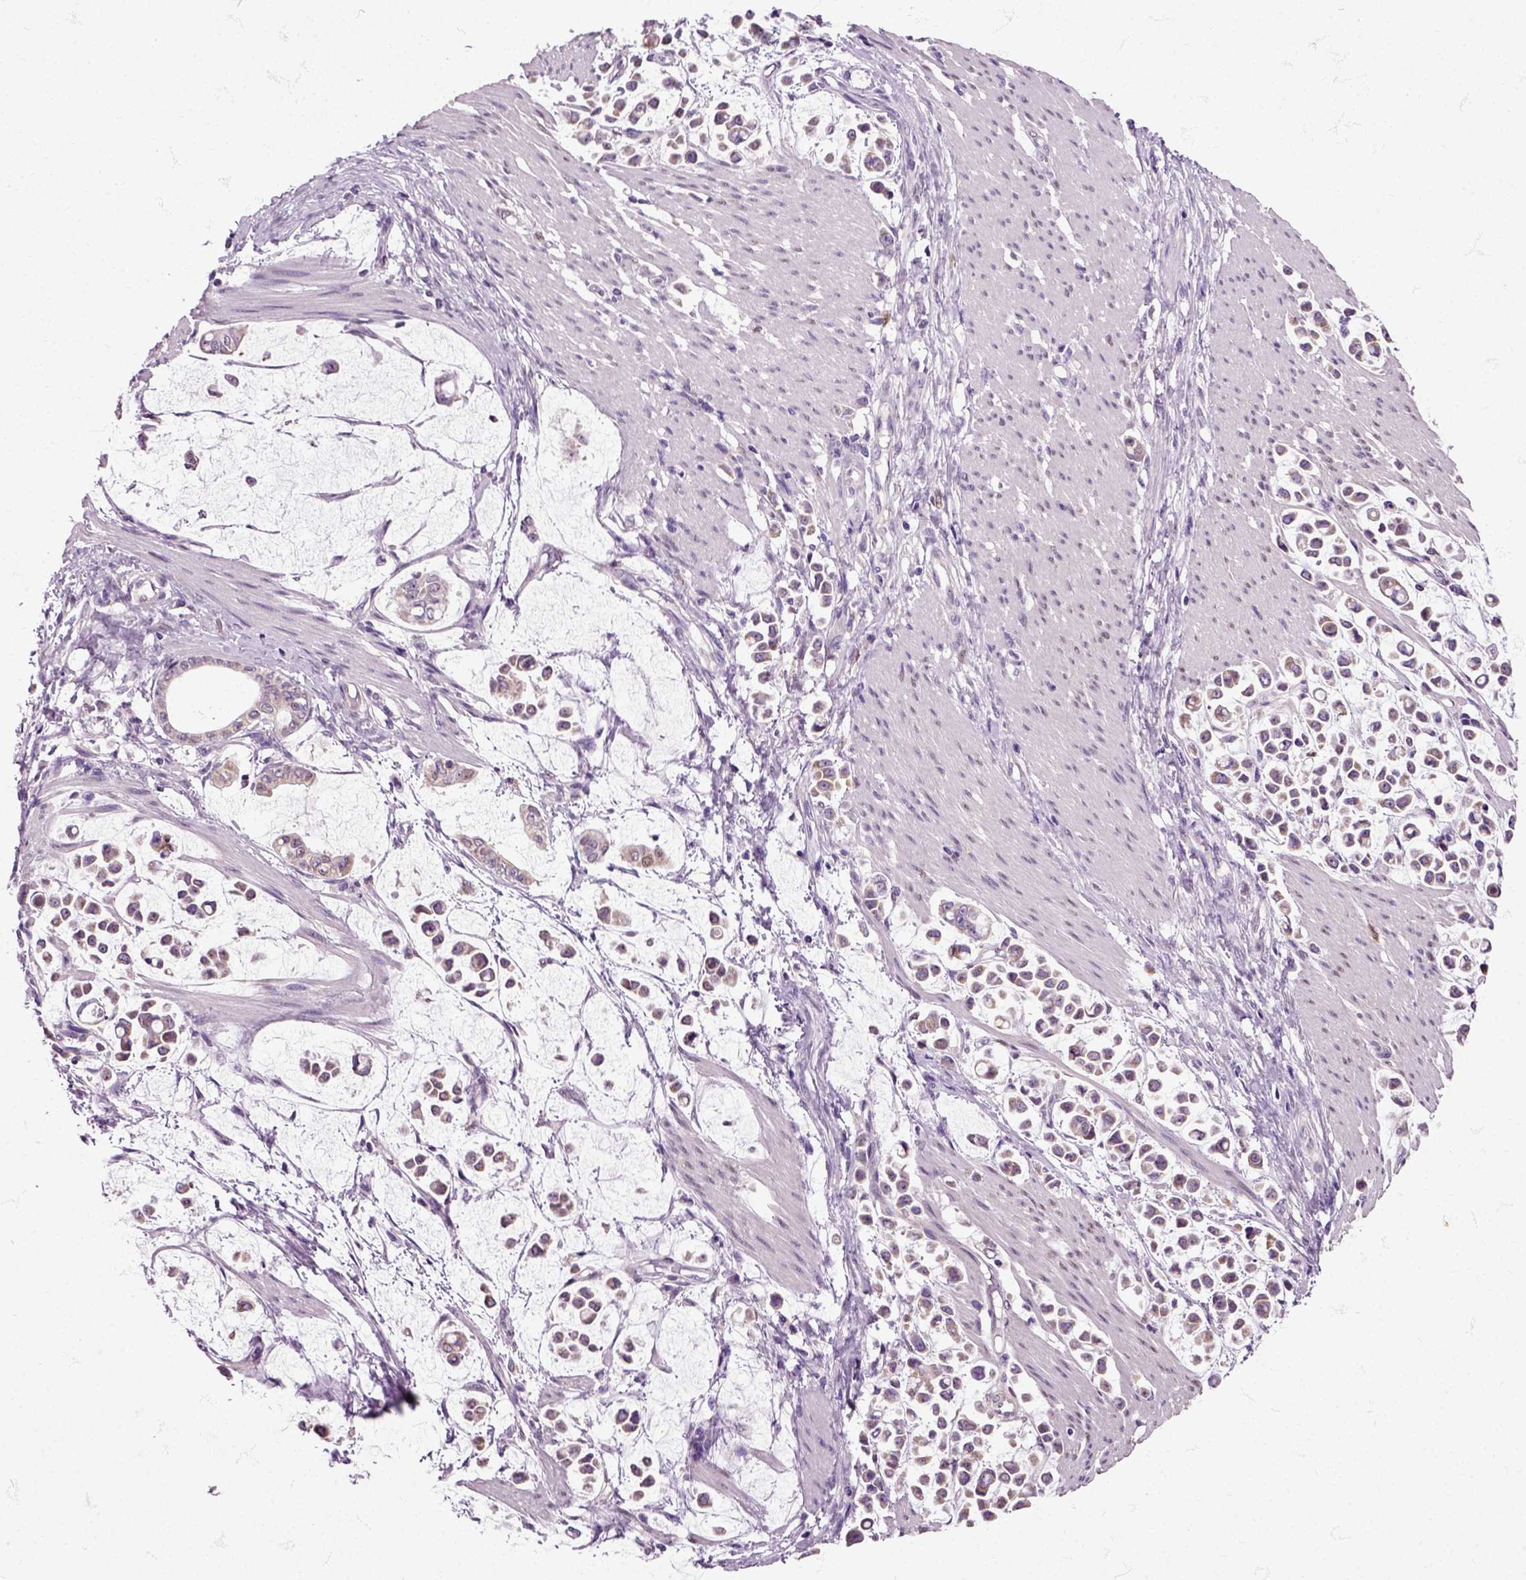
{"staining": {"intensity": "weak", "quantity": "25%-75%", "location": "cytoplasmic/membranous"}, "tissue": "stomach cancer", "cell_type": "Tumor cells", "image_type": "cancer", "snomed": [{"axis": "morphology", "description": "Adenocarcinoma, NOS"}, {"axis": "topography", "description": "Stomach"}], "caption": "Stomach adenocarcinoma was stained to show a protein in brown. There is low levels of weak cytoplasmic/membranous expression in about 25%-75% of tumor cells. The staining was performed using DAB, with brown indicating positive protein expression. Nuclei are stained blue with hematoxylin.", "gene": "HSPA2", "patient": {"sex": "male", "age": 82}}